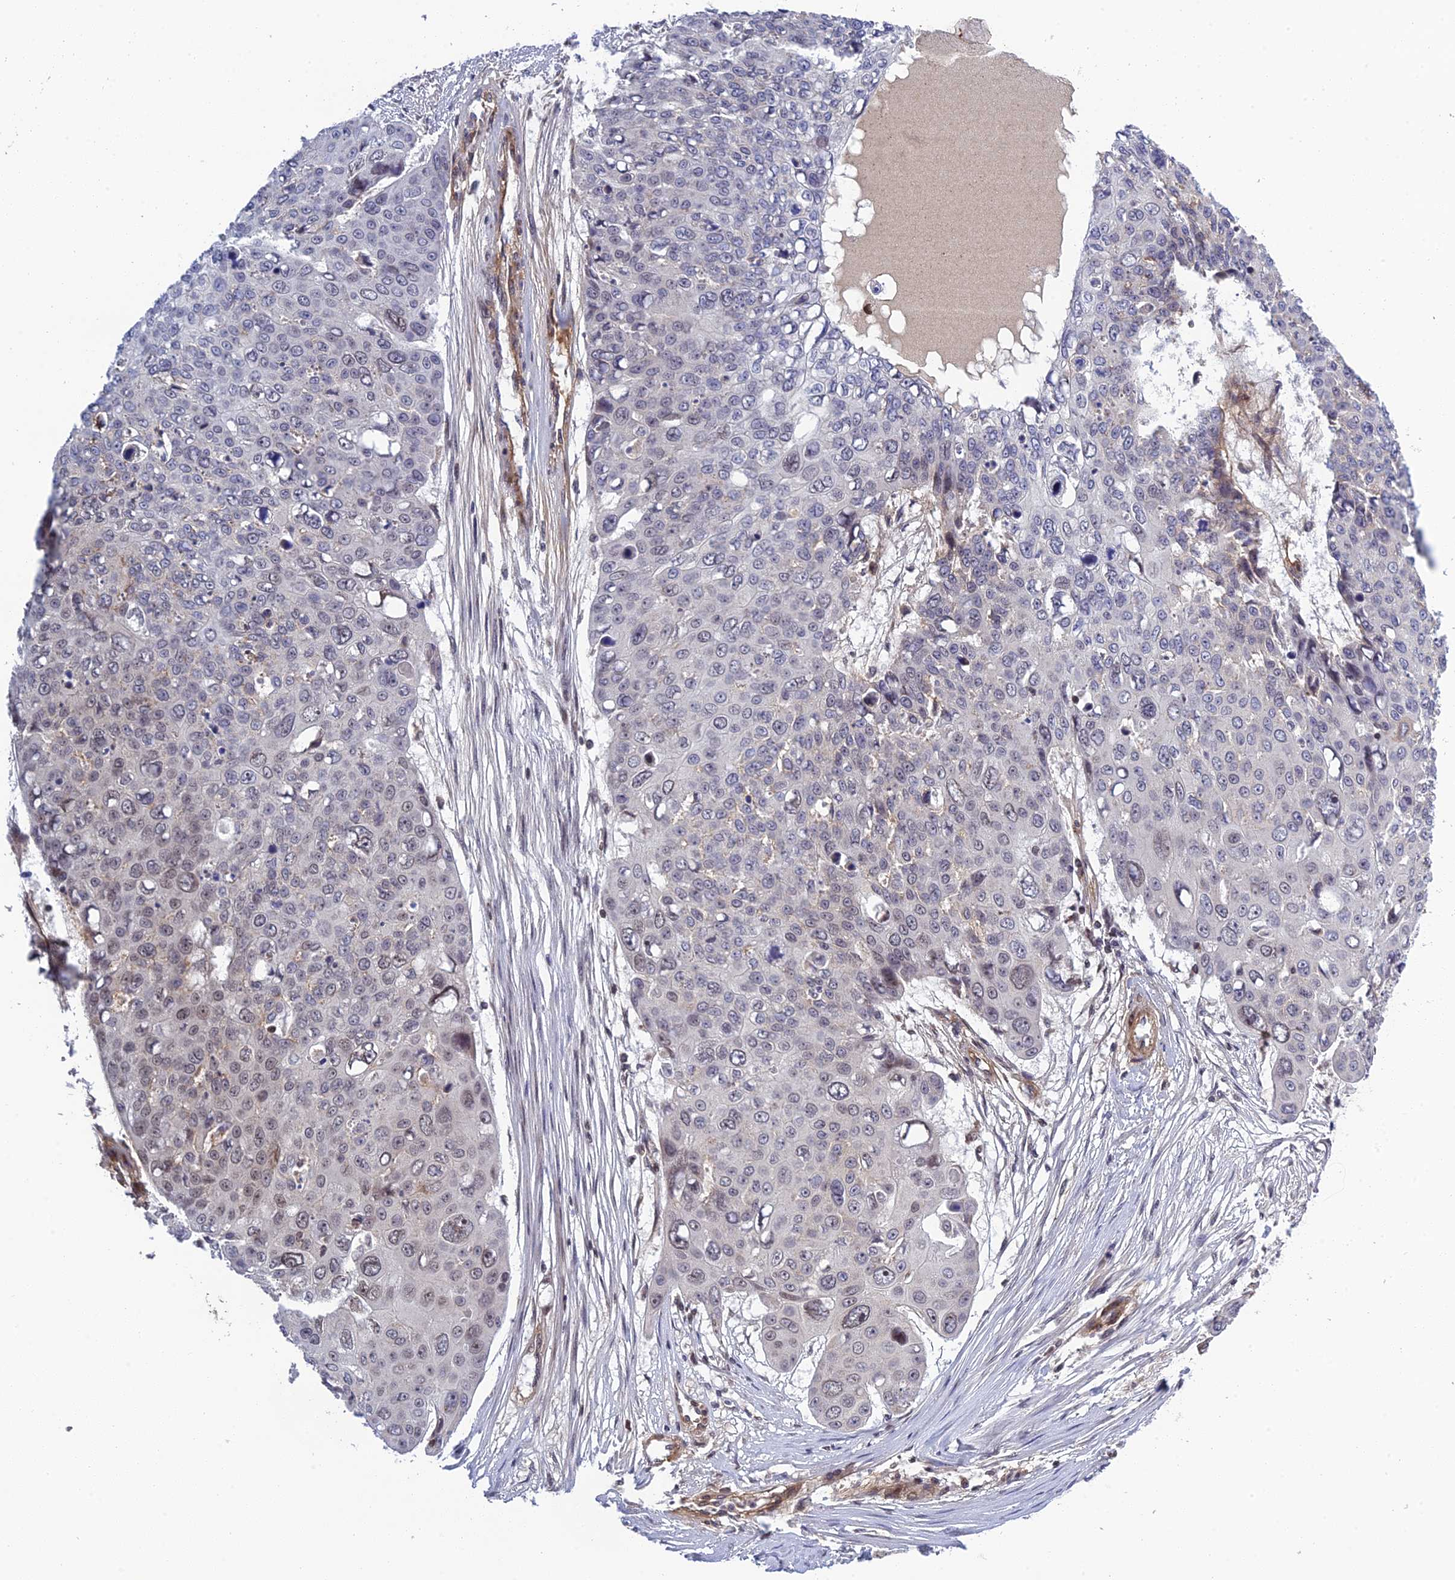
{"staining": {"intensity": "weak", "quantity": "<25%", "location": "nuclear"}, "tissue": "skin cancer", "cell_type": "Tumor cells", "image_type": "cancer", "snomed": [{"axis": "morphology", "description": "Squamous cell carcinoma, NOS"}, {"axis": "topography", "description": "Skin"}], "caption": "The immunohistochemistry image has no significant expression in tumor cells of squamous cell carcinoma (skin) tissue.", "gene": "REXO1", "patient": {"sex": "male", "age": 71}}